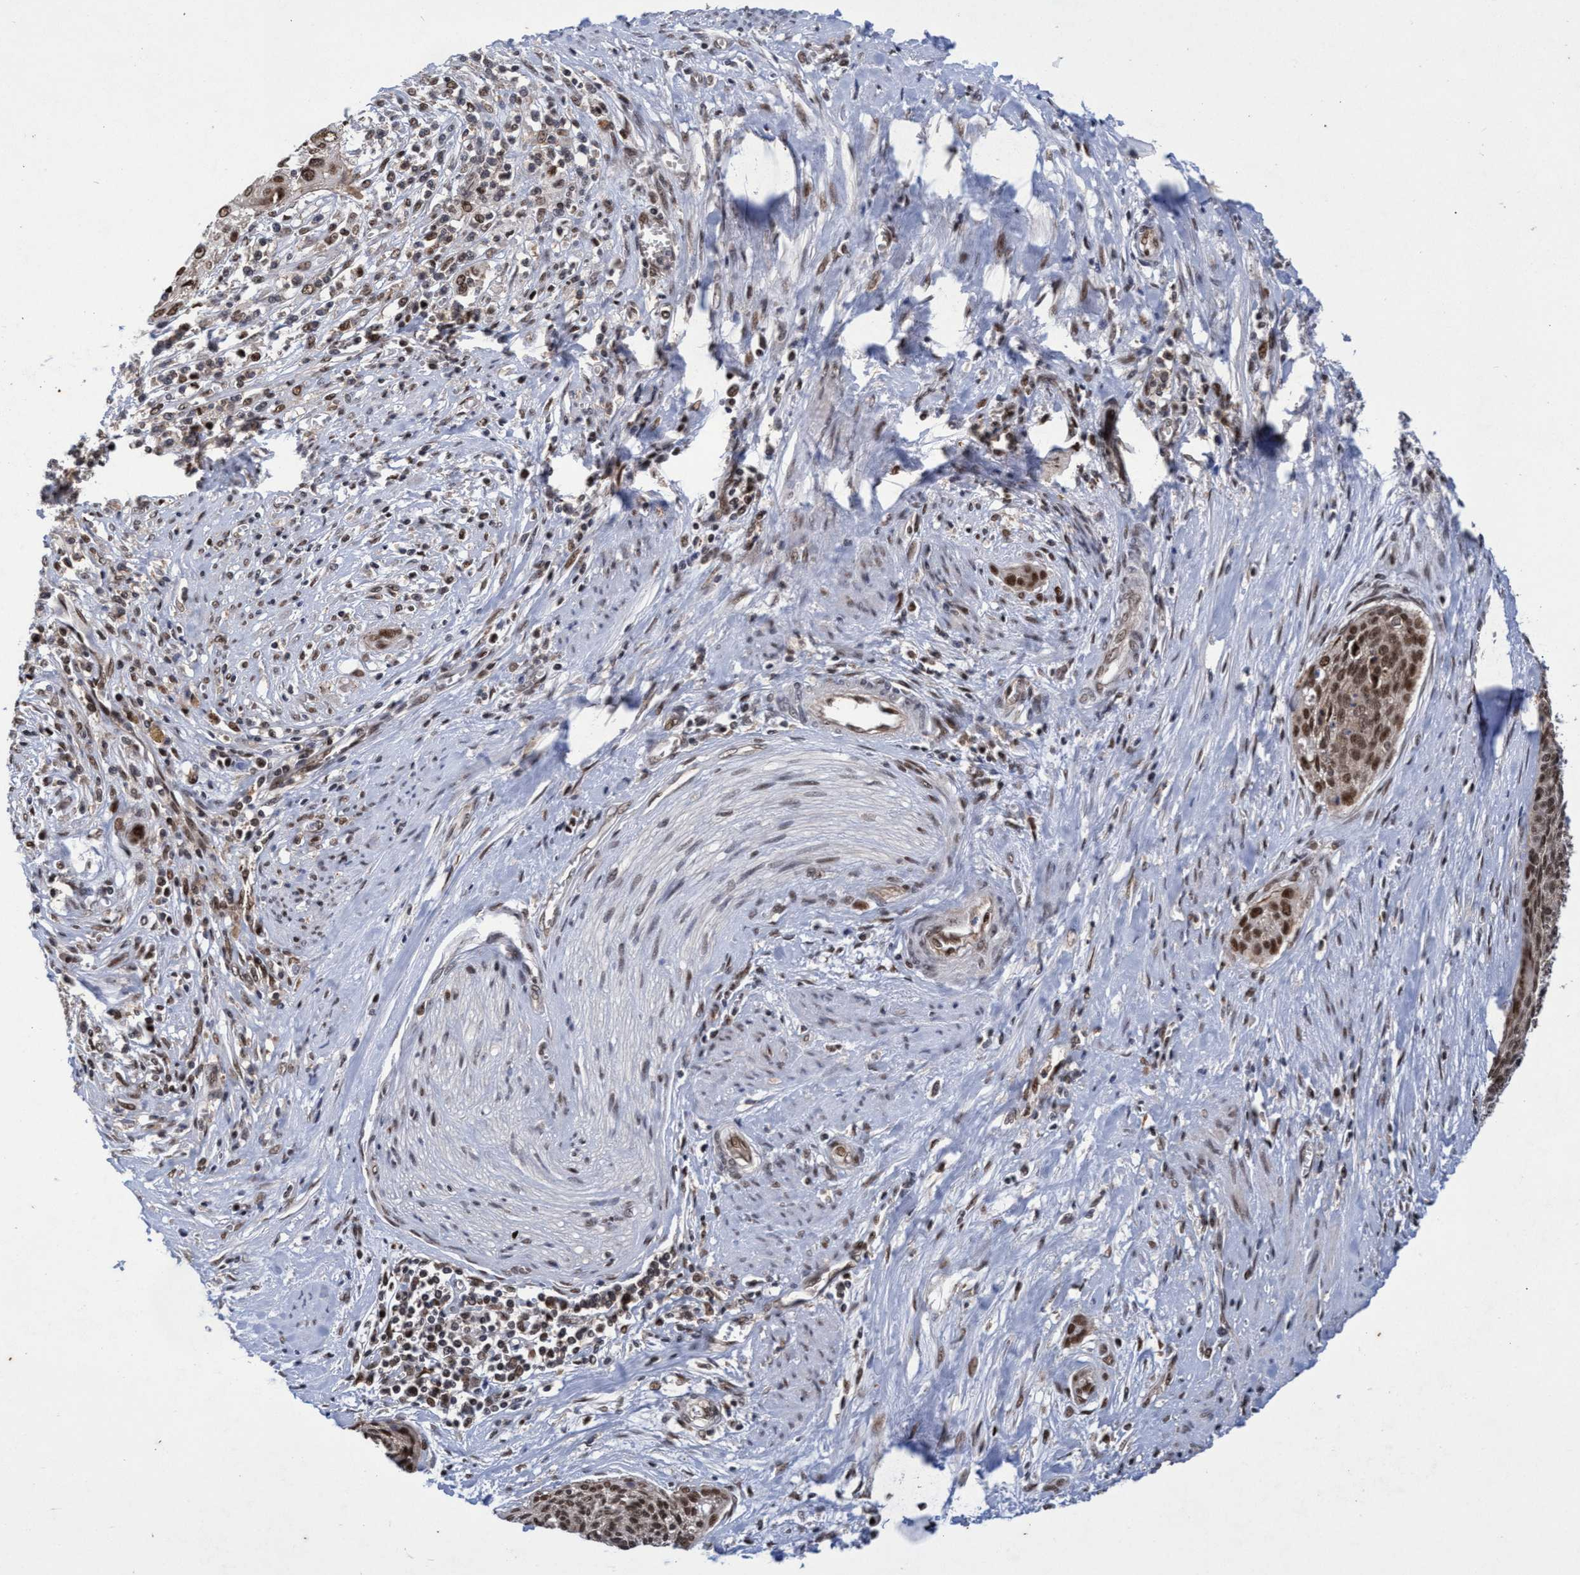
{"staining": {"intensity": "moderate", "quantity": ">75%", "location": "nuclear"}, "tissue": "cervical cancer", "cell_type": "Tumor cells", "image_type": "cancer", "snomed": [{"axis": "morphology", "description": "Squamous cell carcinoma, NOS"}, {"axis": "topography", "description": "Cervix"}], "caption": "Brown immunohistochemical staining in cervical cancer (squamous cell carcinoma) displays moderate nuclear staining in approximately >75% of tumor cells.", "gene": "GTF2F1", "patient": {"sex": "female", "age": 55}}